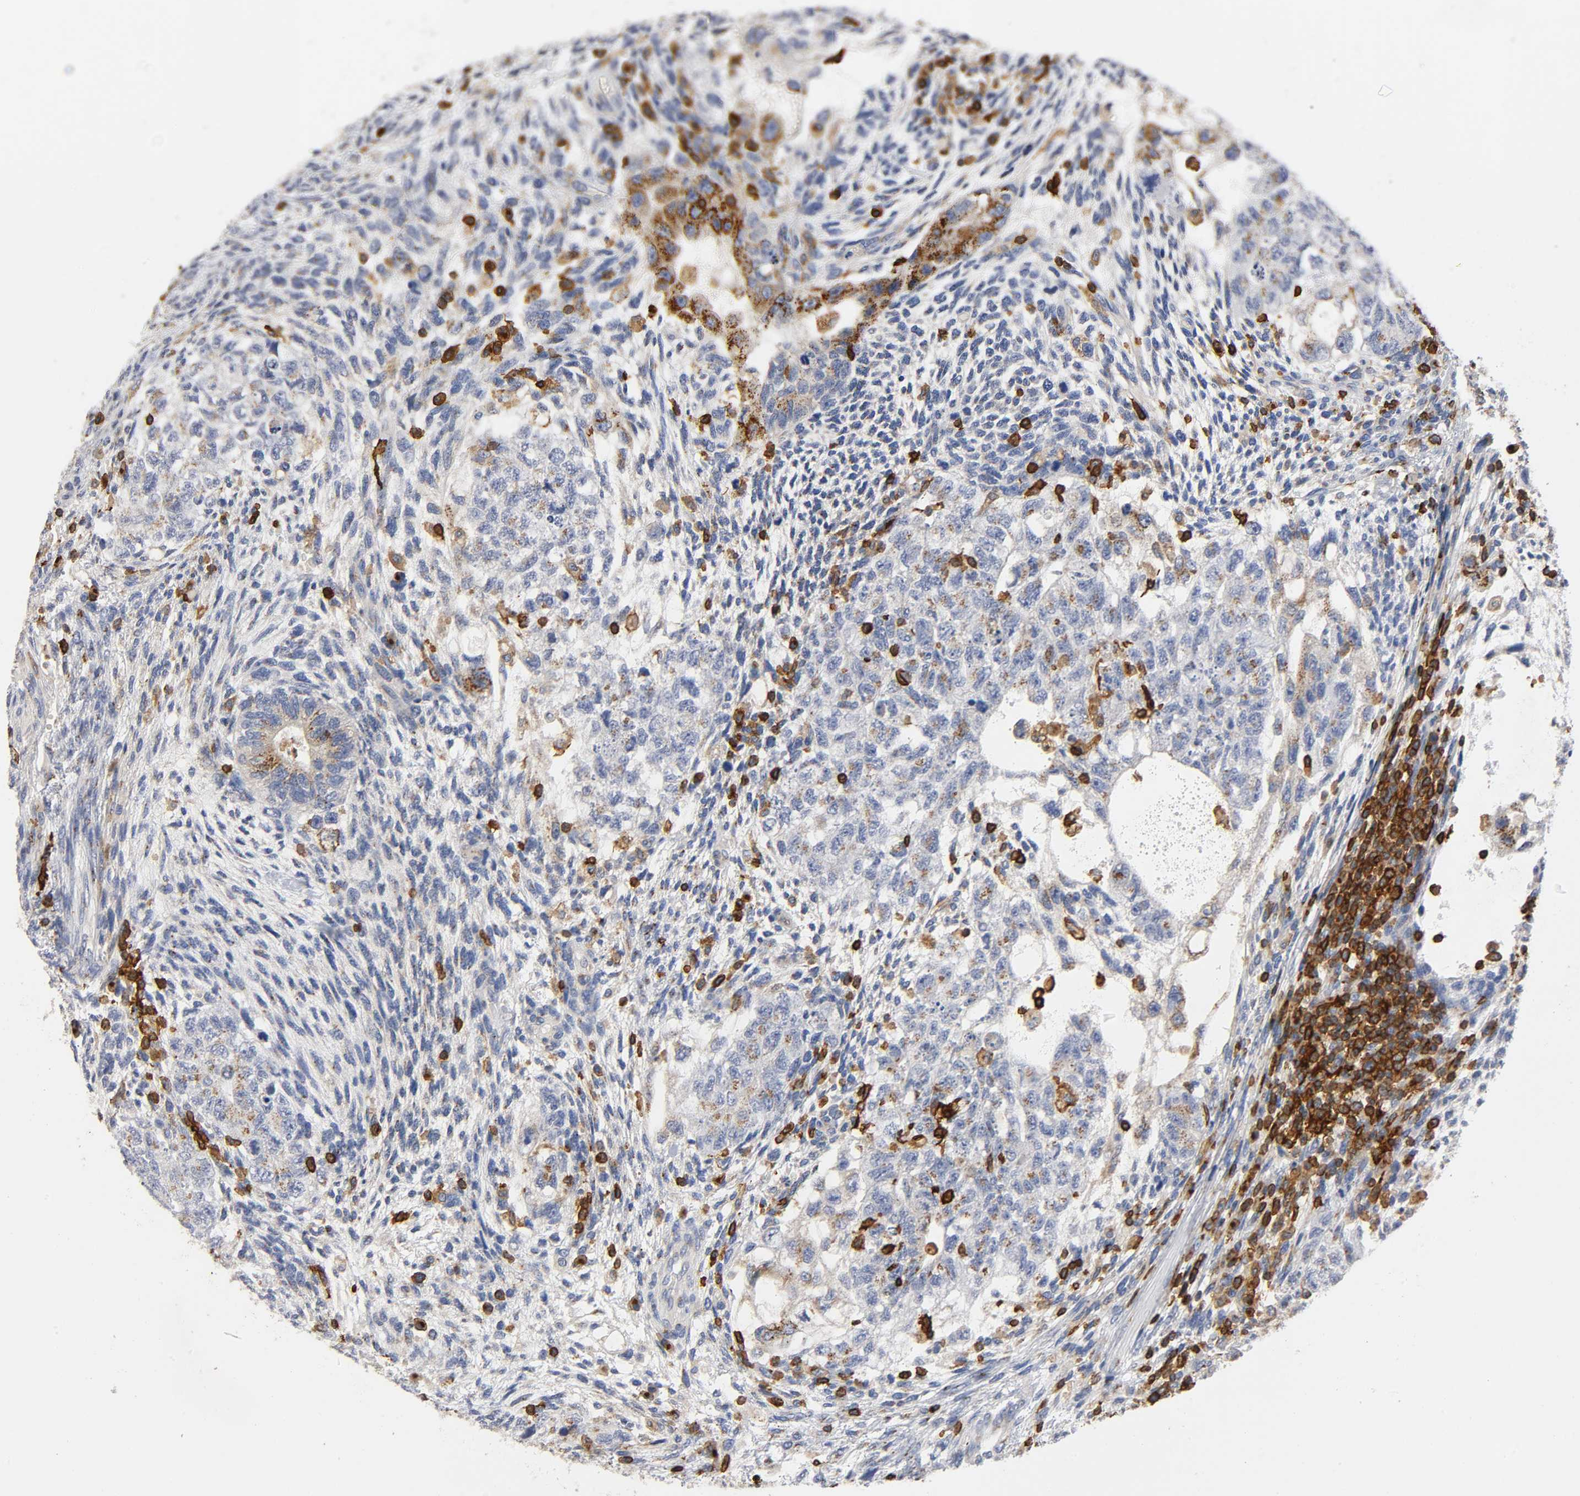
{"staining": {"intensity": "moderate", "quantity": "25%-75%", "location": "cytoplasmic/membranous"}, "tissue": "testis cancer", "cell_type": "Tumor cells", "image_type": "cancer", "snomed": [{"axis": "morphology", "description": "Normal tissue, NOS"}, {"axis": "morphology", "description": "Carcinoma, Embryonal, NOS"}, {"axis": "topography", "description": "Testis"}], "caption": "An image showing moderate cytoplasmic/membranous staining in approximately 25%-75% of tumor cells in testis cancer (embryonal carcinoma), as visualized by brown immunohistochemical staining.", "gene": "CAPN10", "patient": {"sex": "male", "age": 36}}